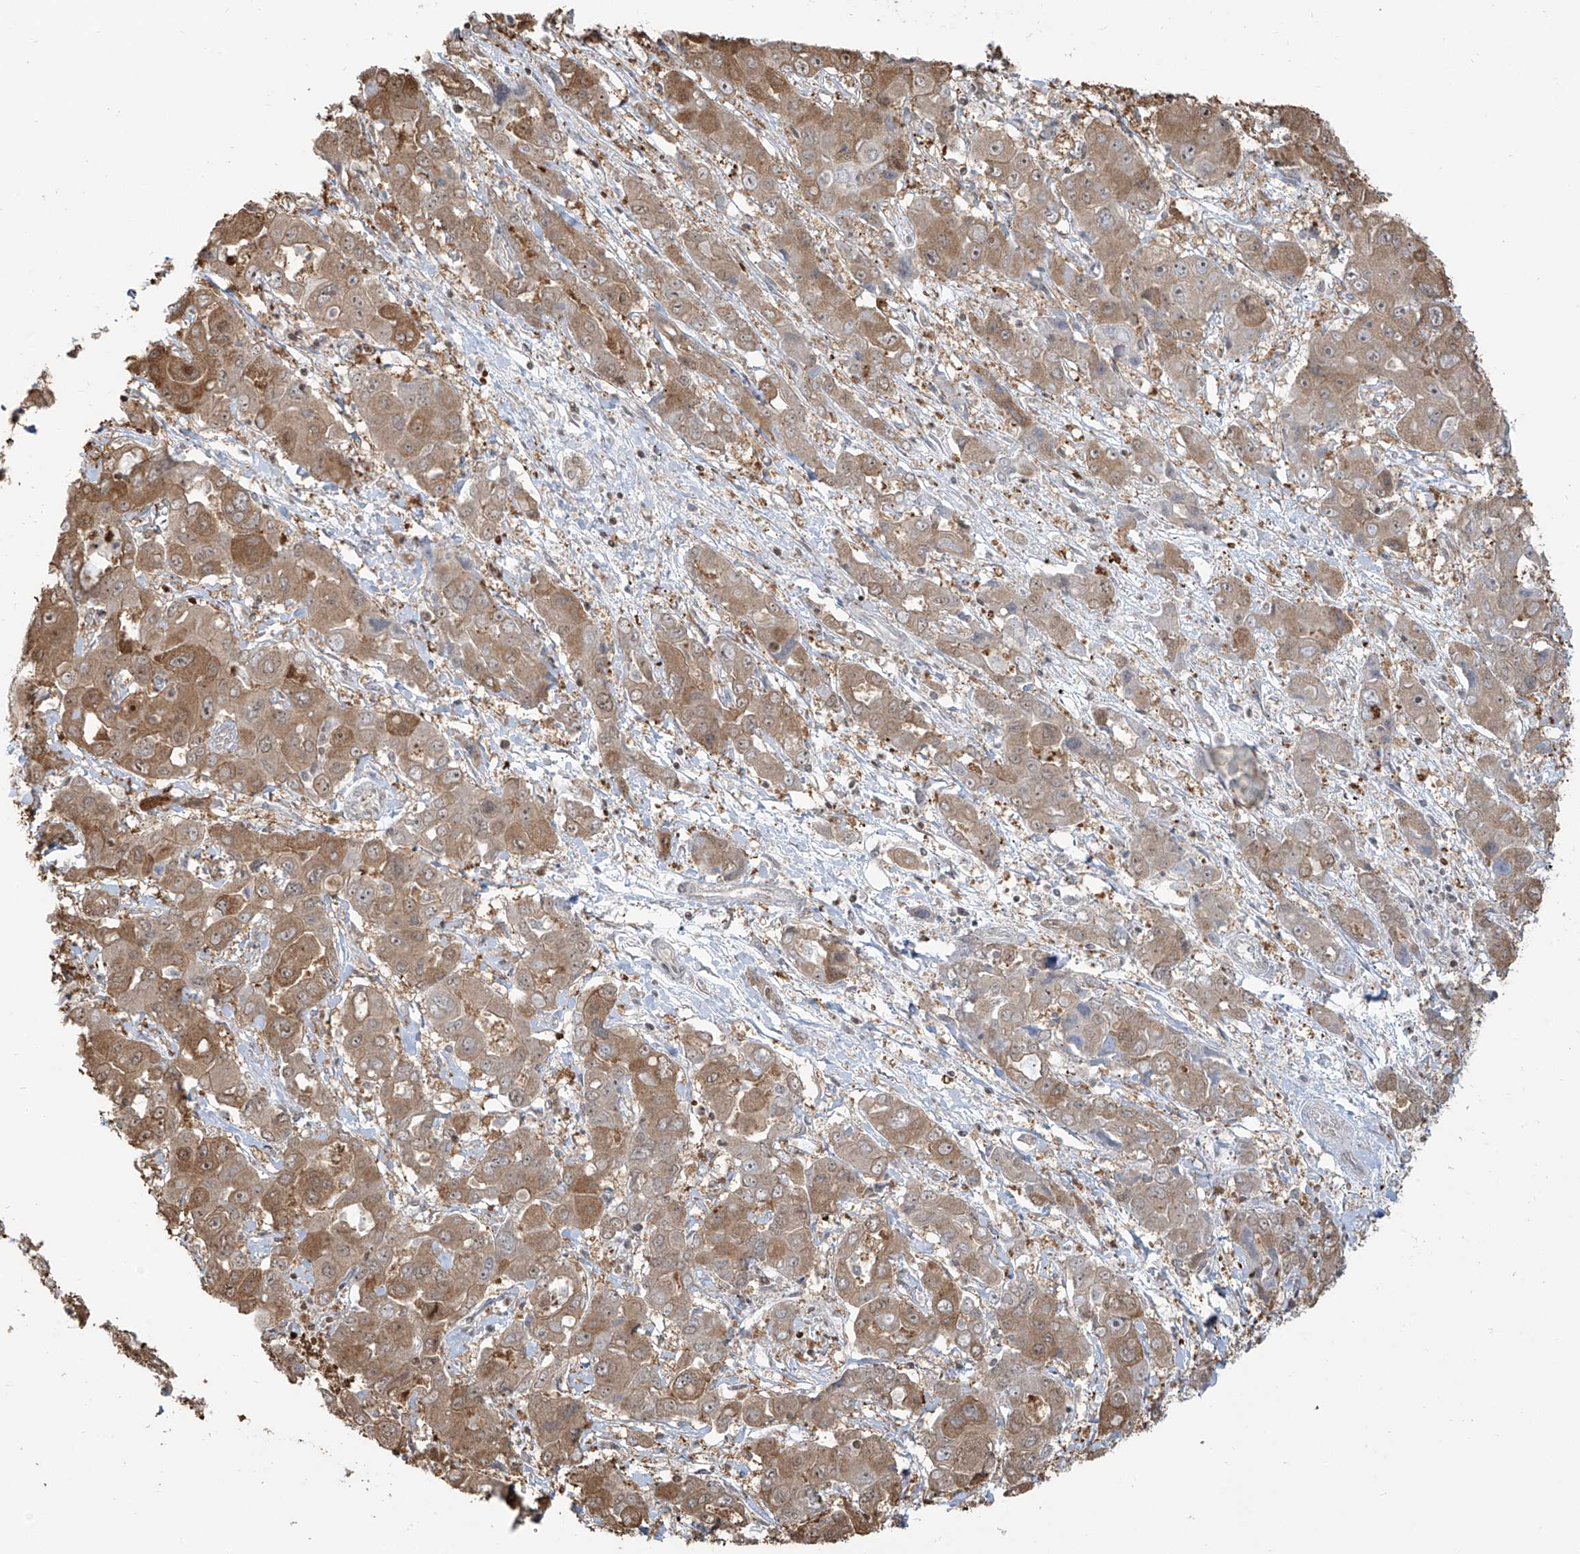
{"staining": {"intensity": "moderate", "quantity": ">75%", "location": "cytoplasmic/membranous"}, "tissue": "liver cancer", "cell_type": "Tumor cells", "image_type": "cancer", "snomed": [{"axis": "morphology", "description": "Cholangiocarcinoma"}, {"axis": "topography", "description": "Liver"}], "caption": "IHC image of neoplastic tissue: human liver cancer (cholangiocarcinoma) stained using immunohistochemistry displays medium levels of moderate protein expression localized specifically in the cytoplasmic/membranous of tumor cells, appearing as a cytoplasmic/membranous brown color.", "gene": "VMP1", "patient": {"sex": "male", "age": 67}}